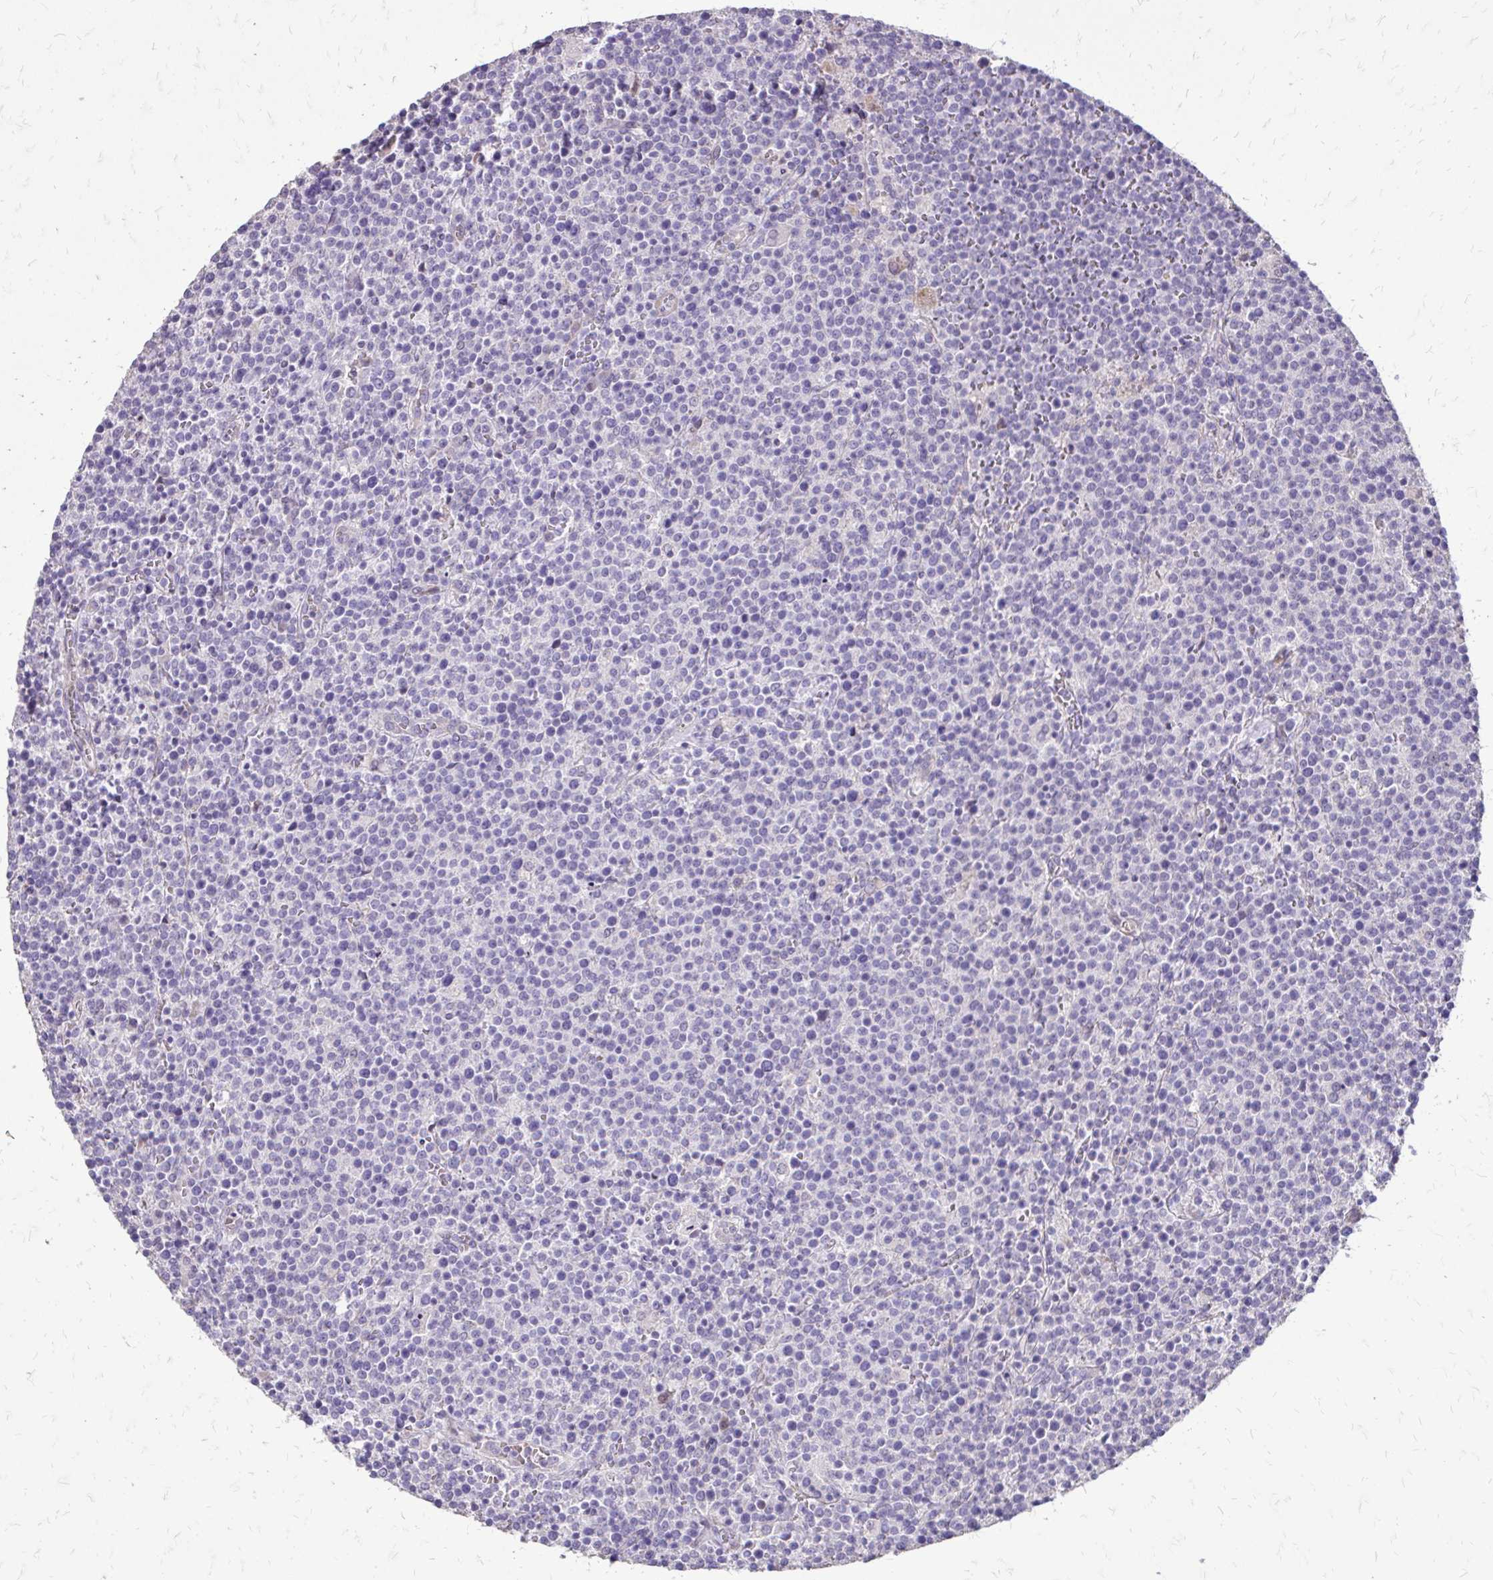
{"staining": {"intensity": "negative", "quantity": "none", "location": "none"}, "tissue": "lymphoma", "cell_type": "Tumor cells", "image_type": "cancer", "snomed": [{"axis": "morphology", "description": "Malignant lymphoma, non-Hodgkin's type, High grade"}, {"axis": "topography", "description": "Lymph node"}], "caption": "An immunohistochemistry (IHC) image of malignant lymphoma, non-Hodgkin's type (high-grade) is shown. There is no staining in tumor cells of malignant lymphoma, non-Hodgkin's type (high-grade). (Stains: DAB (3,3'-diaminobenzidine) immunohistochemistry (IHC) with hematoxylin counter stain, Microscopy: brightfield microscopy at high magnification).", "gene": "MYORG", "patient": {"sex": "male", "age": 61}}